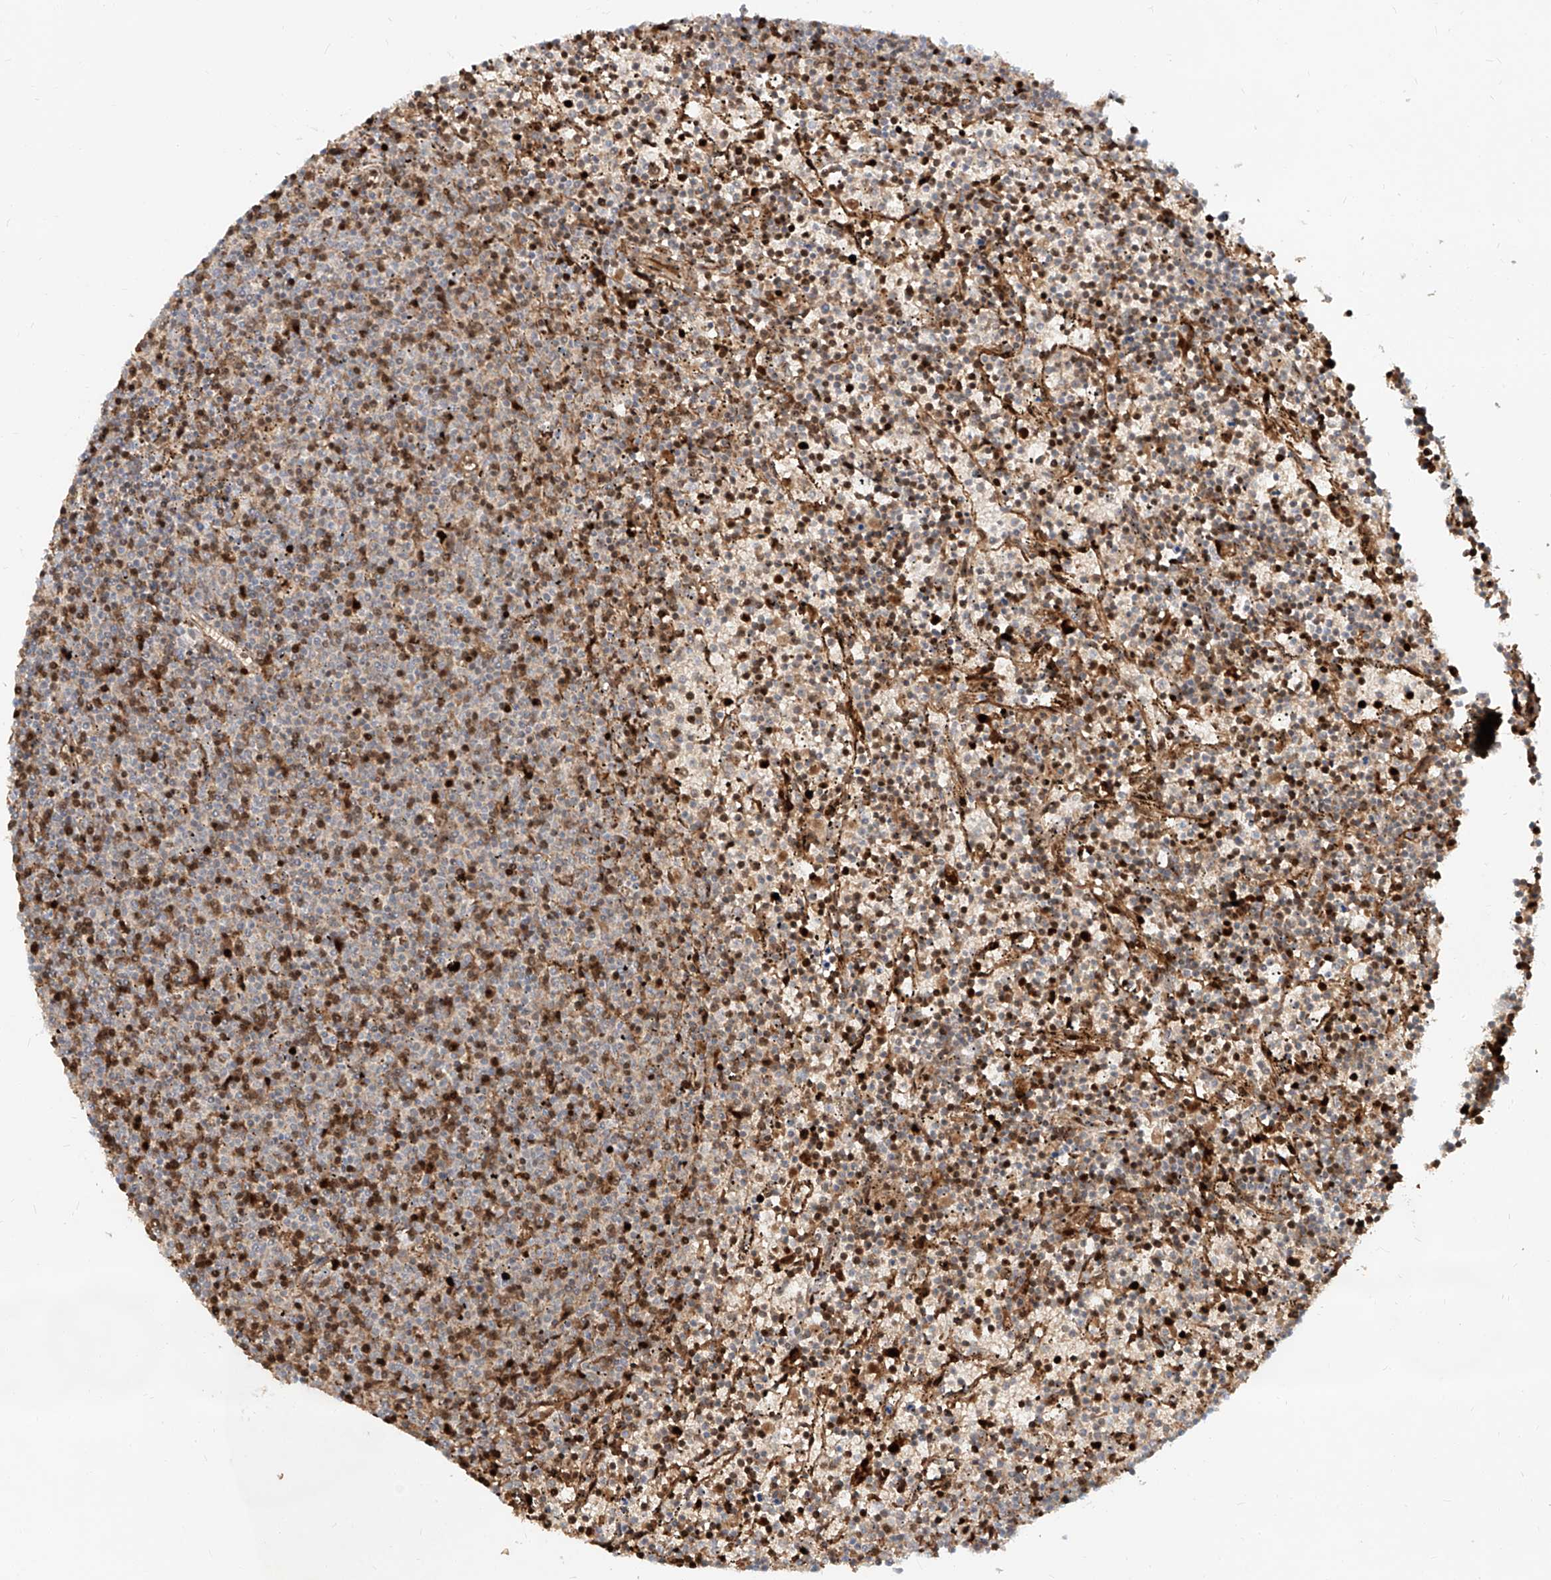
{"staining": {"intensity": "negative", "quantity": "none", "location": "none"}, "tissue": "lymphoma", "cell_type": "Tumor cells", "image_type": "cancer", "snomed": [{"axis": "morphology", "description": "Malignant lymphoma, non-Hodgkin's type, Low grade"}, {"axis": "topography", "description": "Spleen"}], "caption": "An image of lymphoma stained for a protein shows no brown staining in tumor cells. (DAB IHC, high magnification).", "gene": "FGD2", "patient": {"sex": "female", "age": 50}}